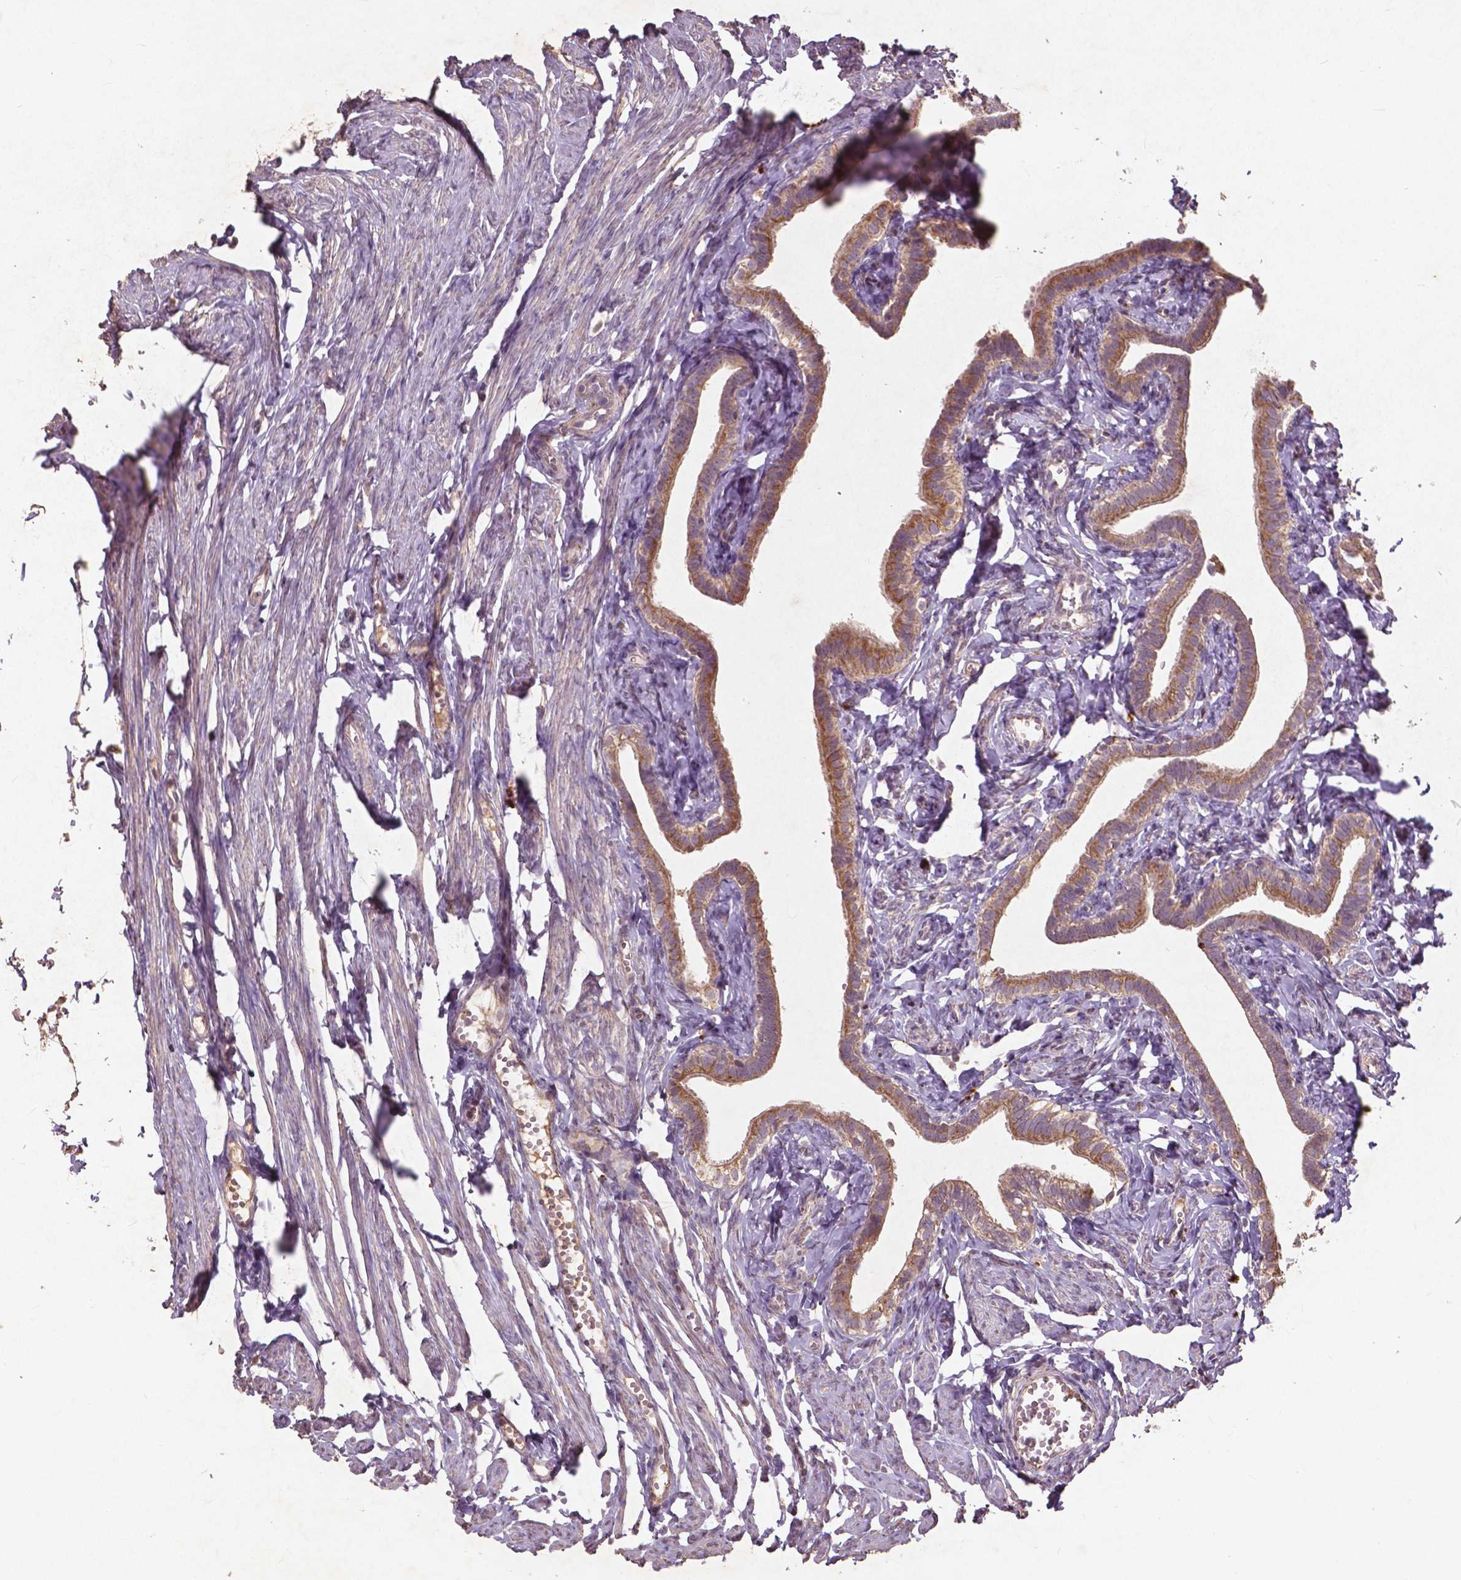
{"staining": {"intensity": "moderate", "quantity": ">75%", "location": "cytoplasmic/membranous"}, "tissue": "fallopian tube", "cell_type": "Glandular cells", "image_type": "normal", "snomed": [{"axis": "morphology", "description": "Normal tissue, NOS"}, {"axis": "topography", "description": "Fallopian tube"}], "caption": "Immunohistochemistry staining of unremarkable fallopian tube, which displays medium levels of moderate cytoplasmic/membranous expression in about >75% of glandular cells indicating moderate cytoplasmic/membranous protein staining. The staining was performed using DAB (brown) for protein detection and nuclei were counterstained in hematoxylin (blue).", "gene": "ST6GALNAC5", "patient": {"sex": "female", "age": 41}}